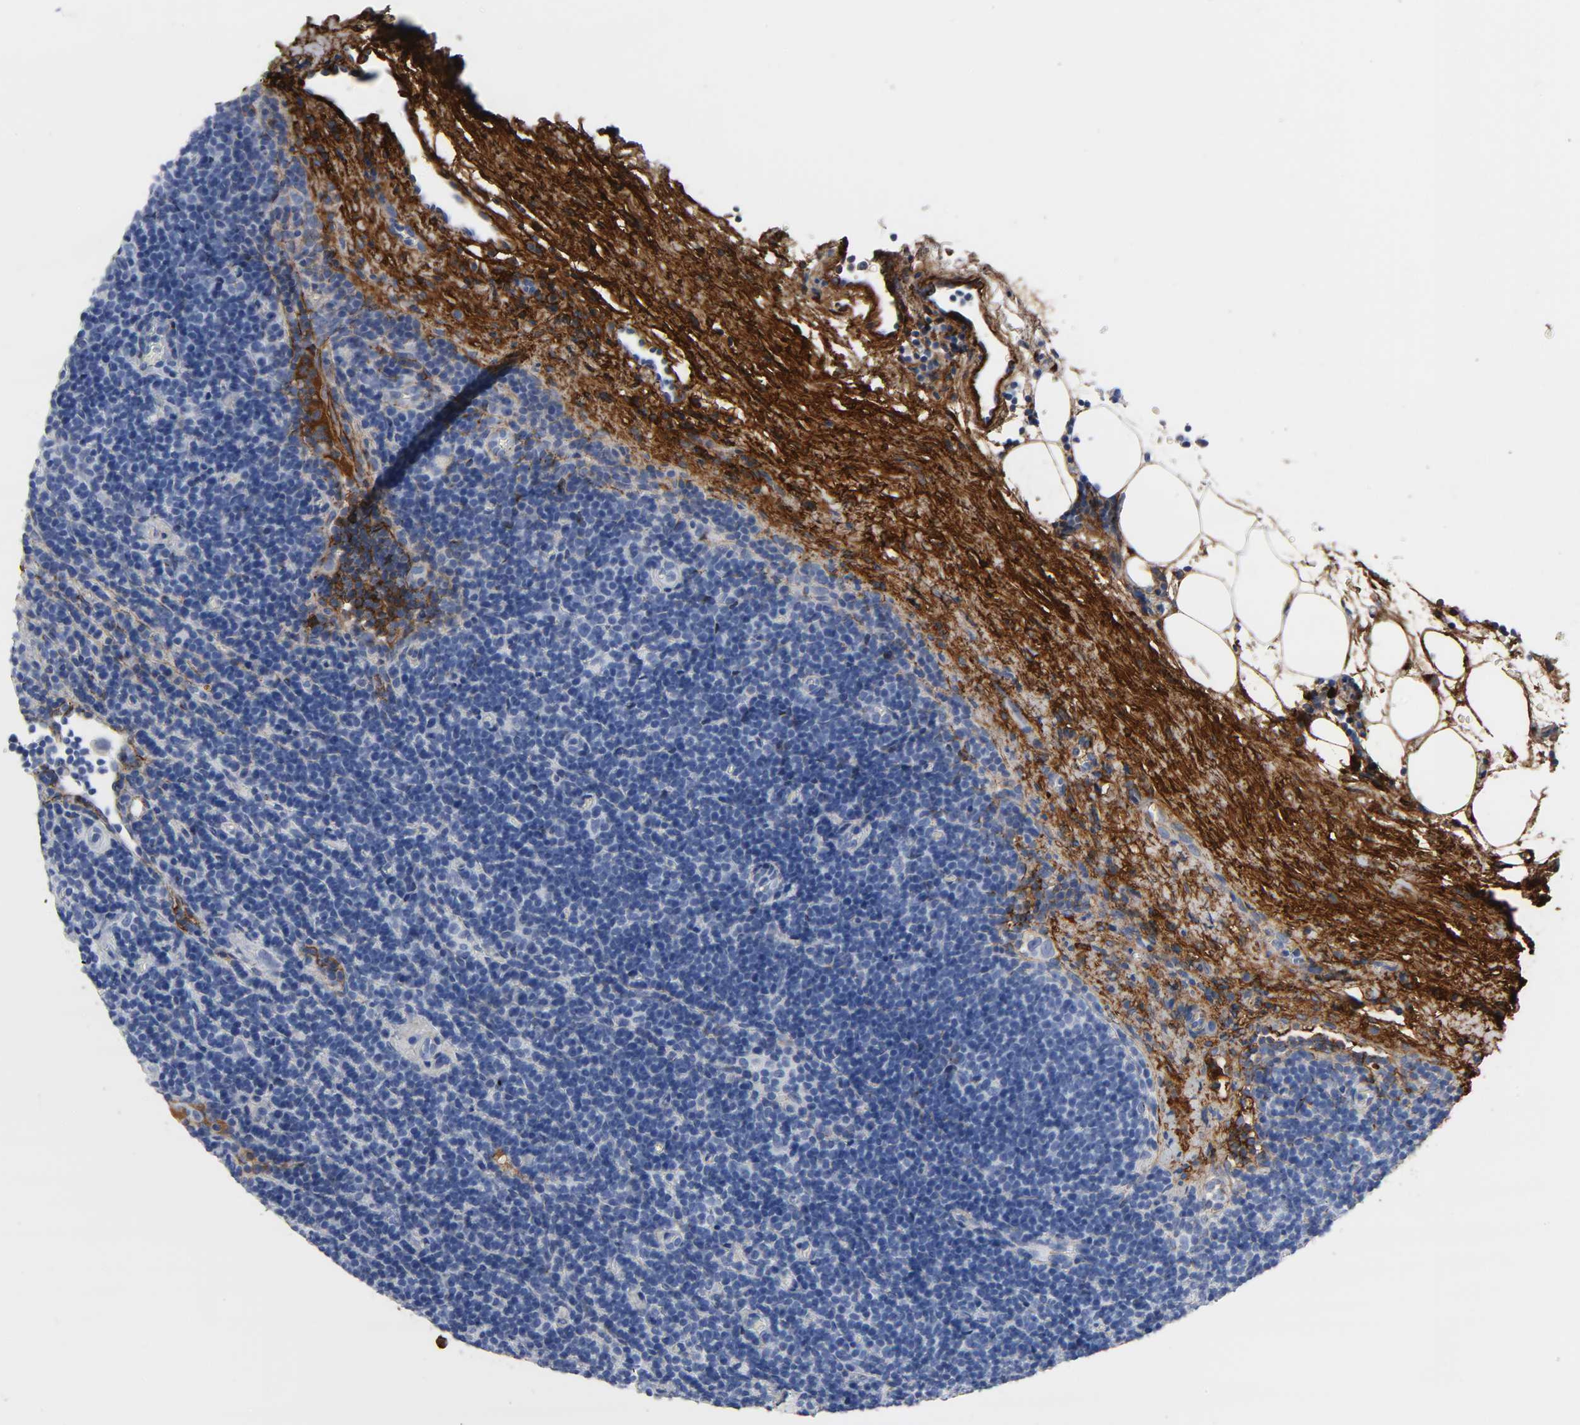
{"staining": {"intensity": "negative", "quantity": "none", "location": "none"}, "tissue": "lymphoma", "cell_type": "Tumor cells", "image_type": "cancer", "snomed": [{"axis": "morphology", "description": "Malignant lymphoma, non-Hodgkin's type, Low grade"}, {"axis": "topography", "description": "Lymph node"}], "caption": "A high-resolution micrograph shows immunohistochemistry staining of malignant lymphoma, non-Hodgkin's type (low-grade), which exhibits no significant expression in tumor cells. (Stains: DAB immunohistochemistry with hematoxylin counter stain, Microscopy: brightfield microscopy at high magnification).", "gene": "FBLN1", "patient": {"sex": "male", "age": 70}}